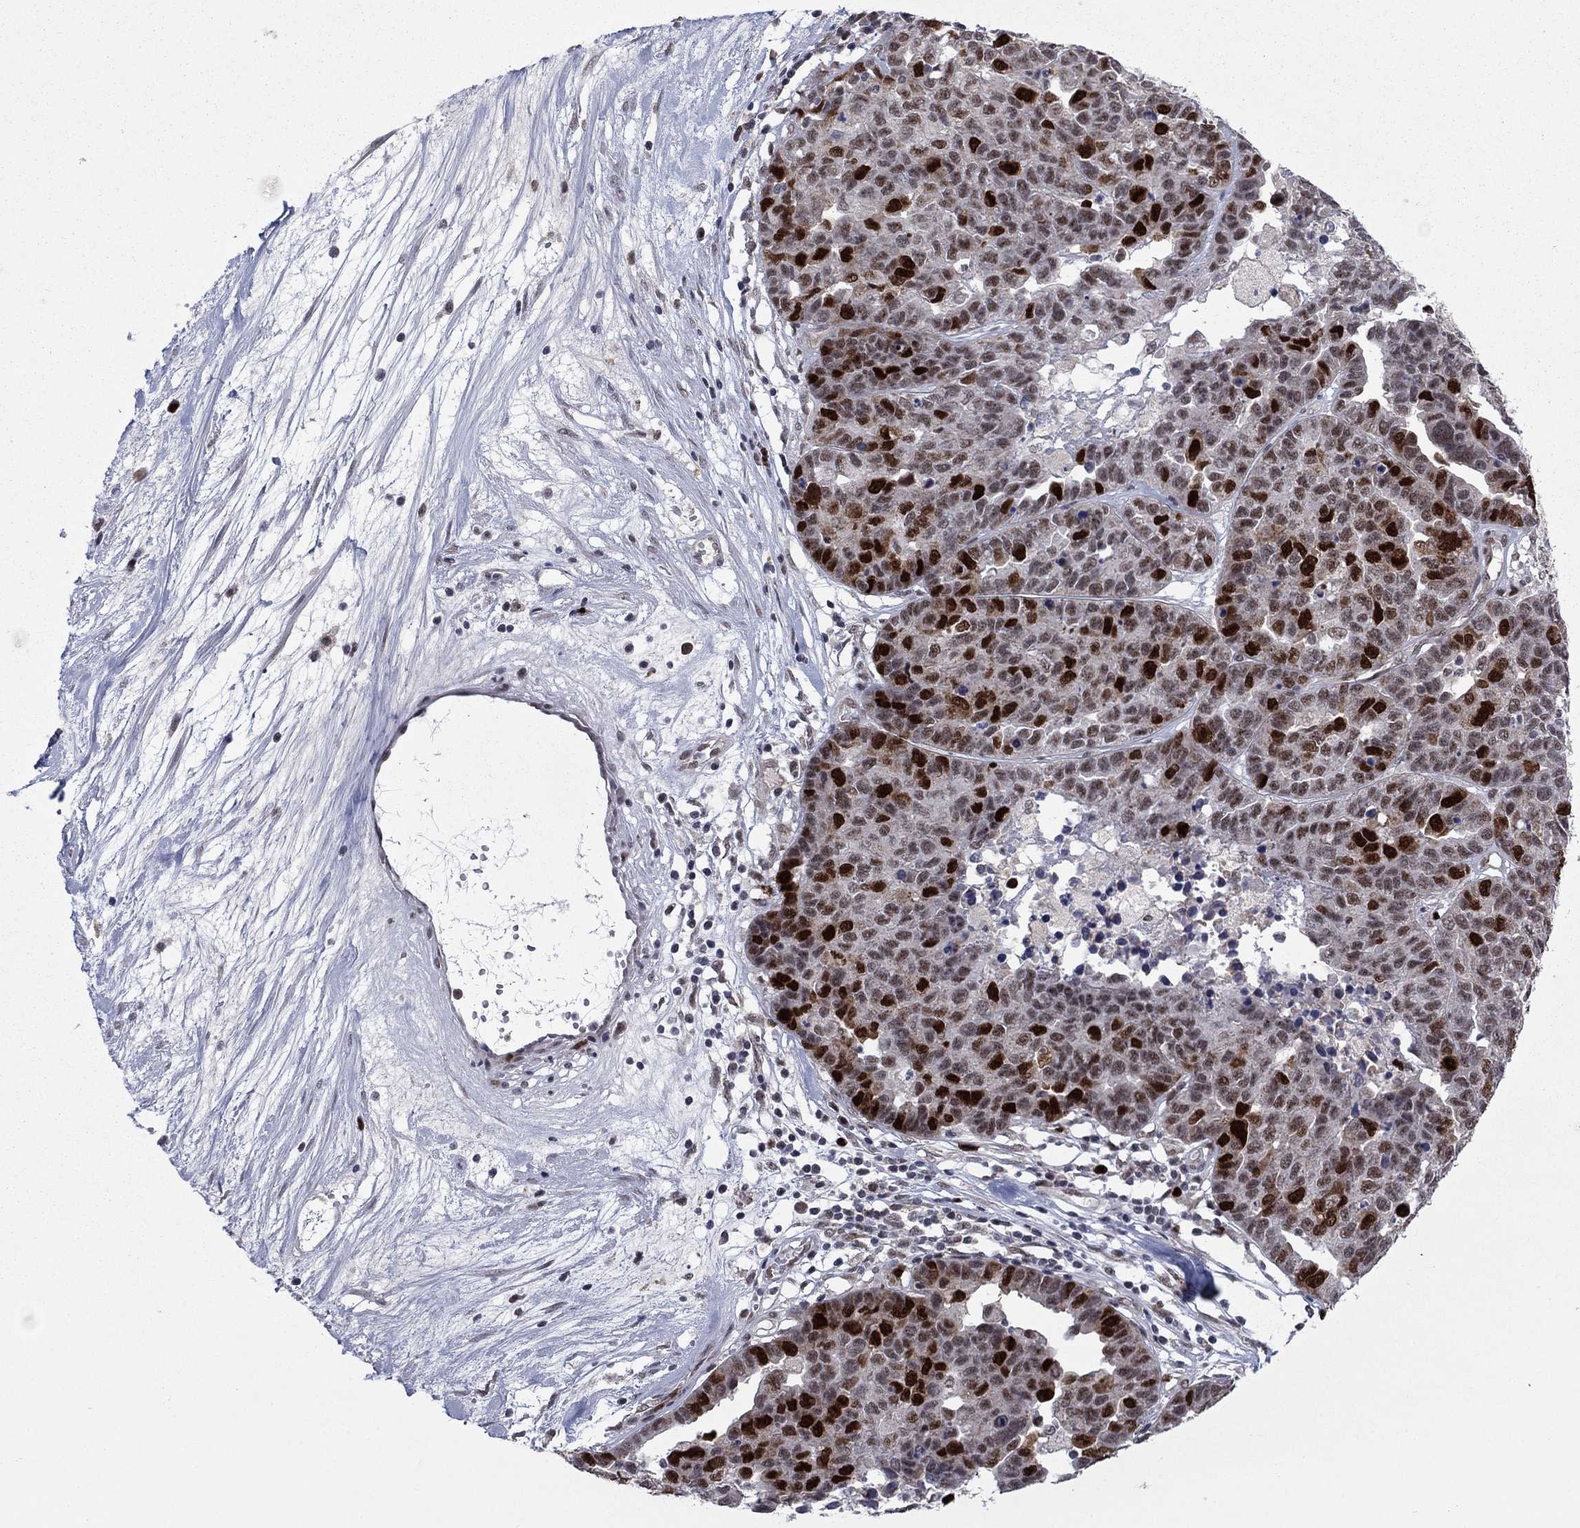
{"staining": {"intensity": "strong", "quantity": "25%-75%", "location": "nuclear"}, "tissue": "ovarian cancer", "cell_type": "Tumor cells", "image_type": "cancer", "snomed": [{"axis": "morphology", "description": "Cystadenocarcinoma, serous, NOS"}, {"axis": "topography", "description": "Ovary"}], "caption": "Tumor cells display high levels of strong nuclear positivity in about 25%-75% of cells in serous cystadenocarcinoma (ovarian). (brown staining indicates protein expression, while blue staining denotes nuclei).", "gene": "CDCA5", "patient": {"sex": "female", "age": 87}}